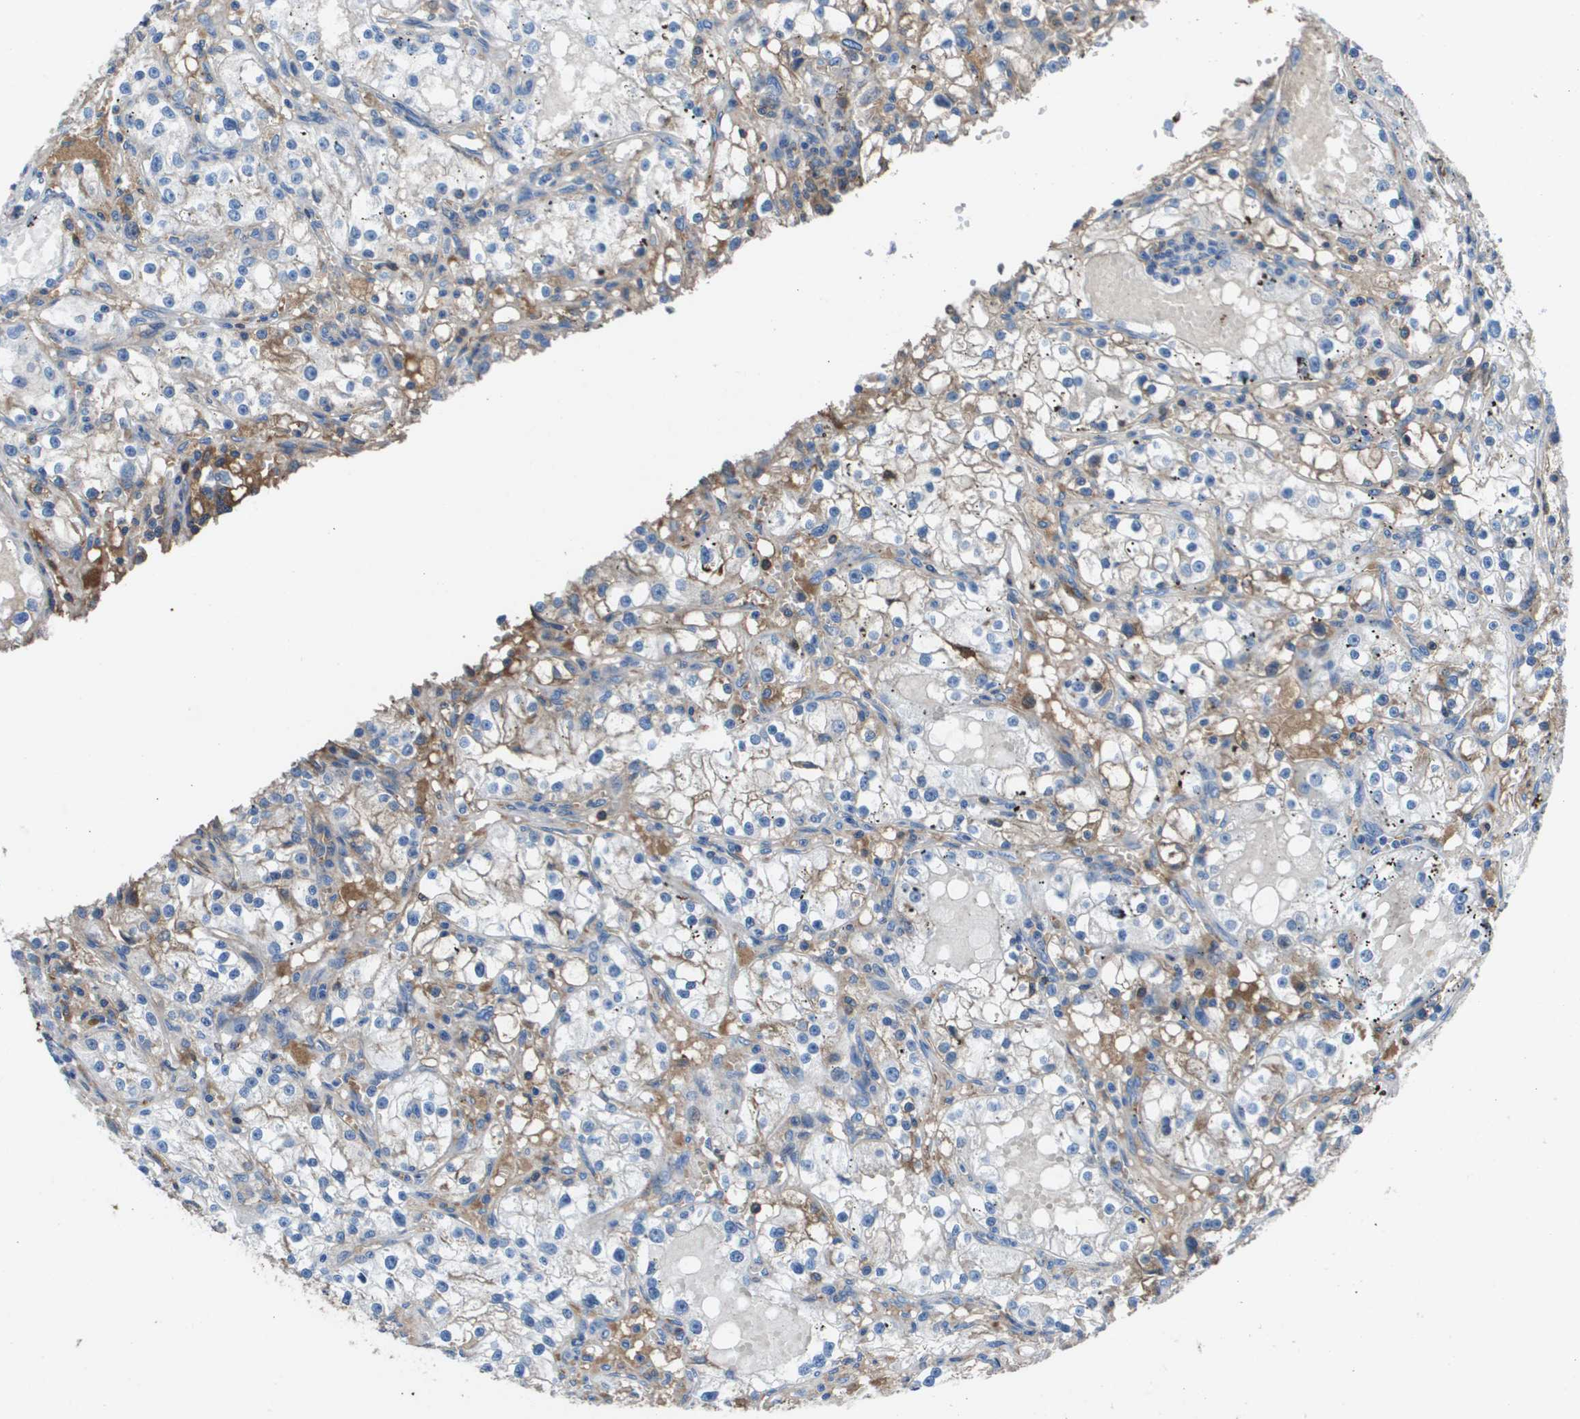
{"staining": {"intensity": "moderate", "quantity": "<25%", "location": "cytoplasmic/membranous"}, "tissue": "renal cancer", "cell_type": "Tumor cells", "image_type": "cancer", "snomed": [{"axis": "morphology", "description": "Adenocarcinoma, NOS"}, {"axis": "topography", "description": "Kidney"}], "caption": "A high-resolution photomicrograph shows immunohistochemistry (IHC) staining of adenocarcinoma (renal), which exhibits moderate cytoplasmic/membranous positivity in approximately <25% of tumor cells. (brown staining indicates protein expression, while blue staining denotes nuclei).", "gene": "VTN", "patient": {"sex": "male", "age": 56}}